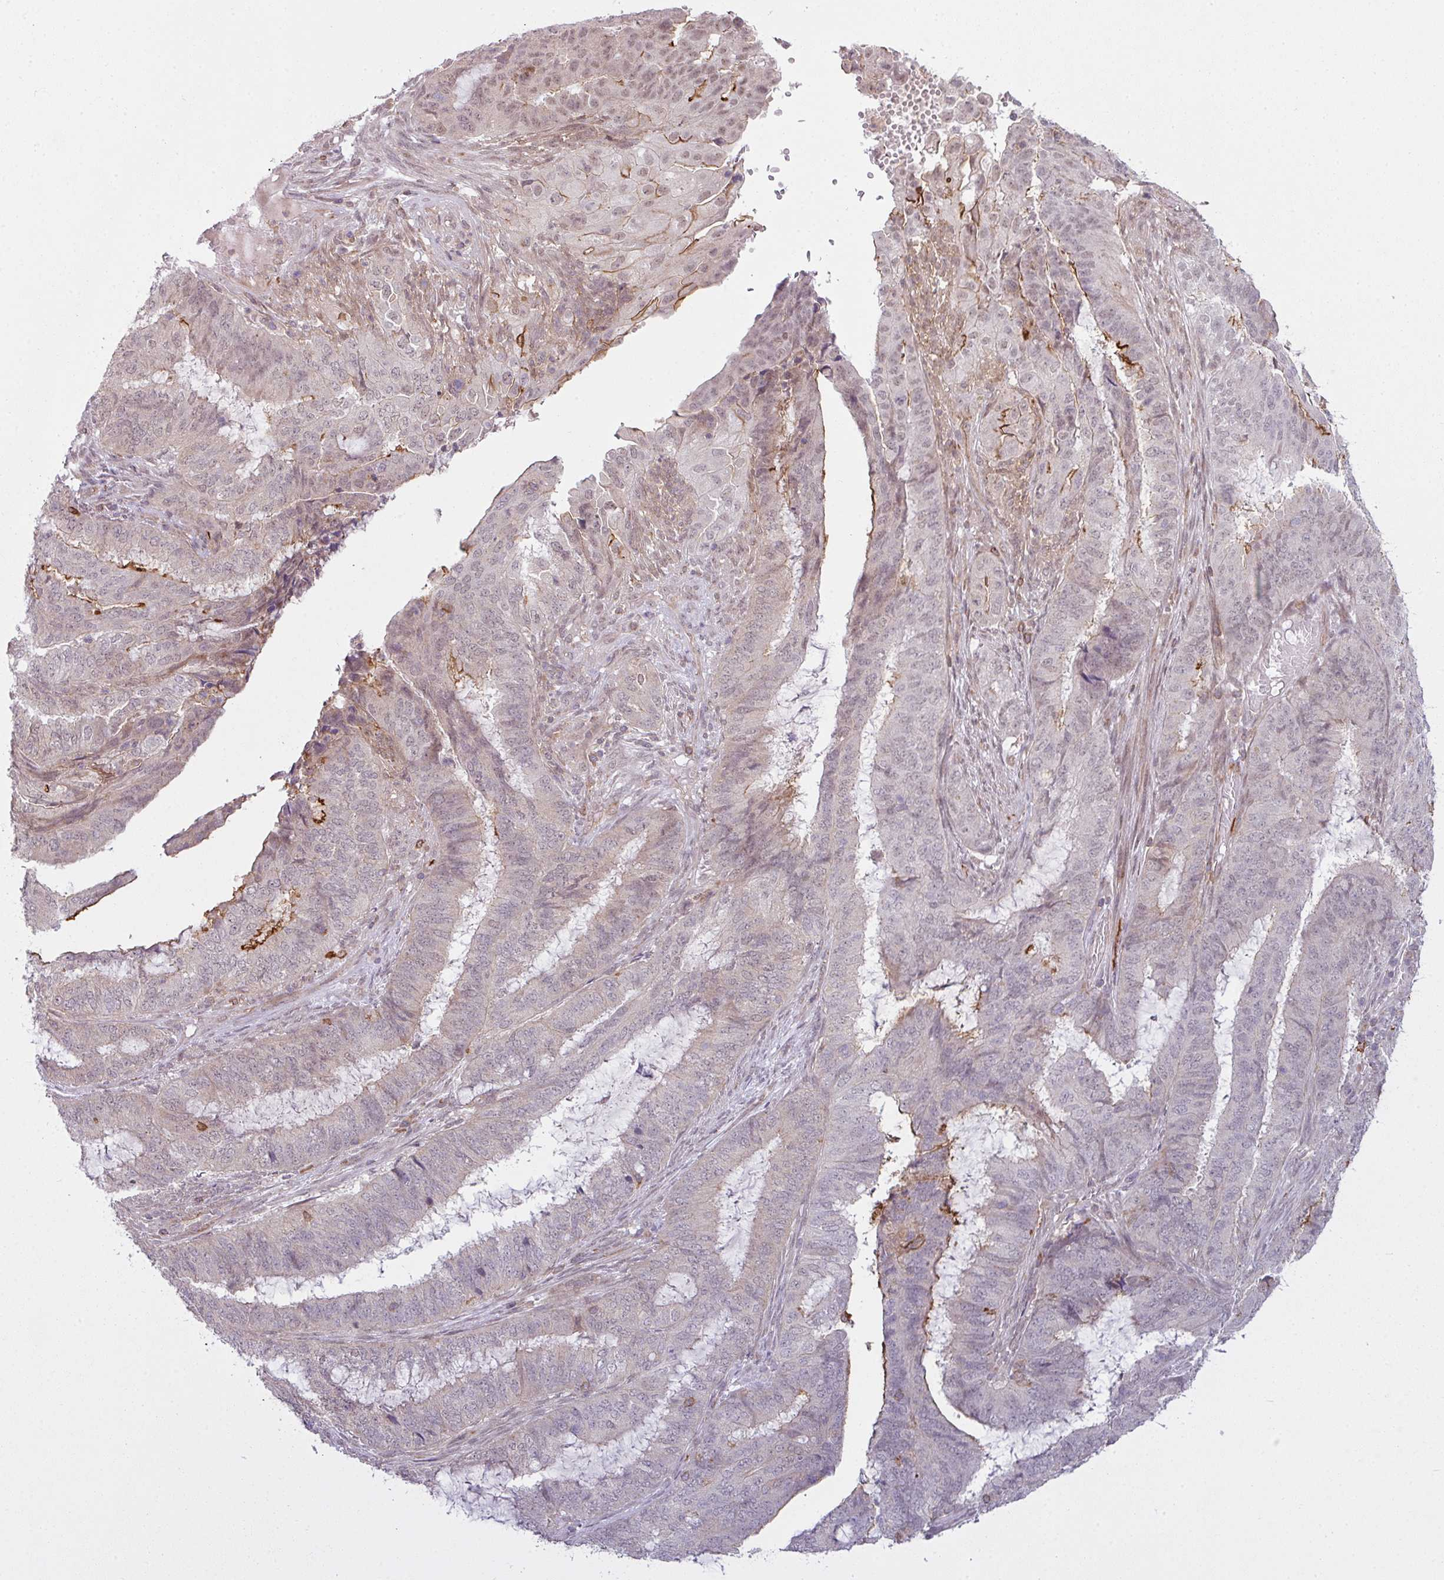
{"staining": {"intensity": "weak", "quantity": "<25%", "location": "nuclear"}, "tissue": "endometrial cancer", "cell_type": "Tumor cells", "image_type": "cancer", "snomed": [{"axis": "morphology", "description": "Adenocarcinoma, NOS"}, {"axis": "topography", "description": "Endometrium"}], "caption": "There is no significant positivity in tumor cells of endometrial cancer (adenocarcinoma). Brightfield microscopy of IHC stained with DAB (3,3'-diaminobenzidine) (brown) and hematoxylin (blue), captured at high magnification.", "gene": "ZC2HC1C", "patient": {"sex": "female", "age": 51}}